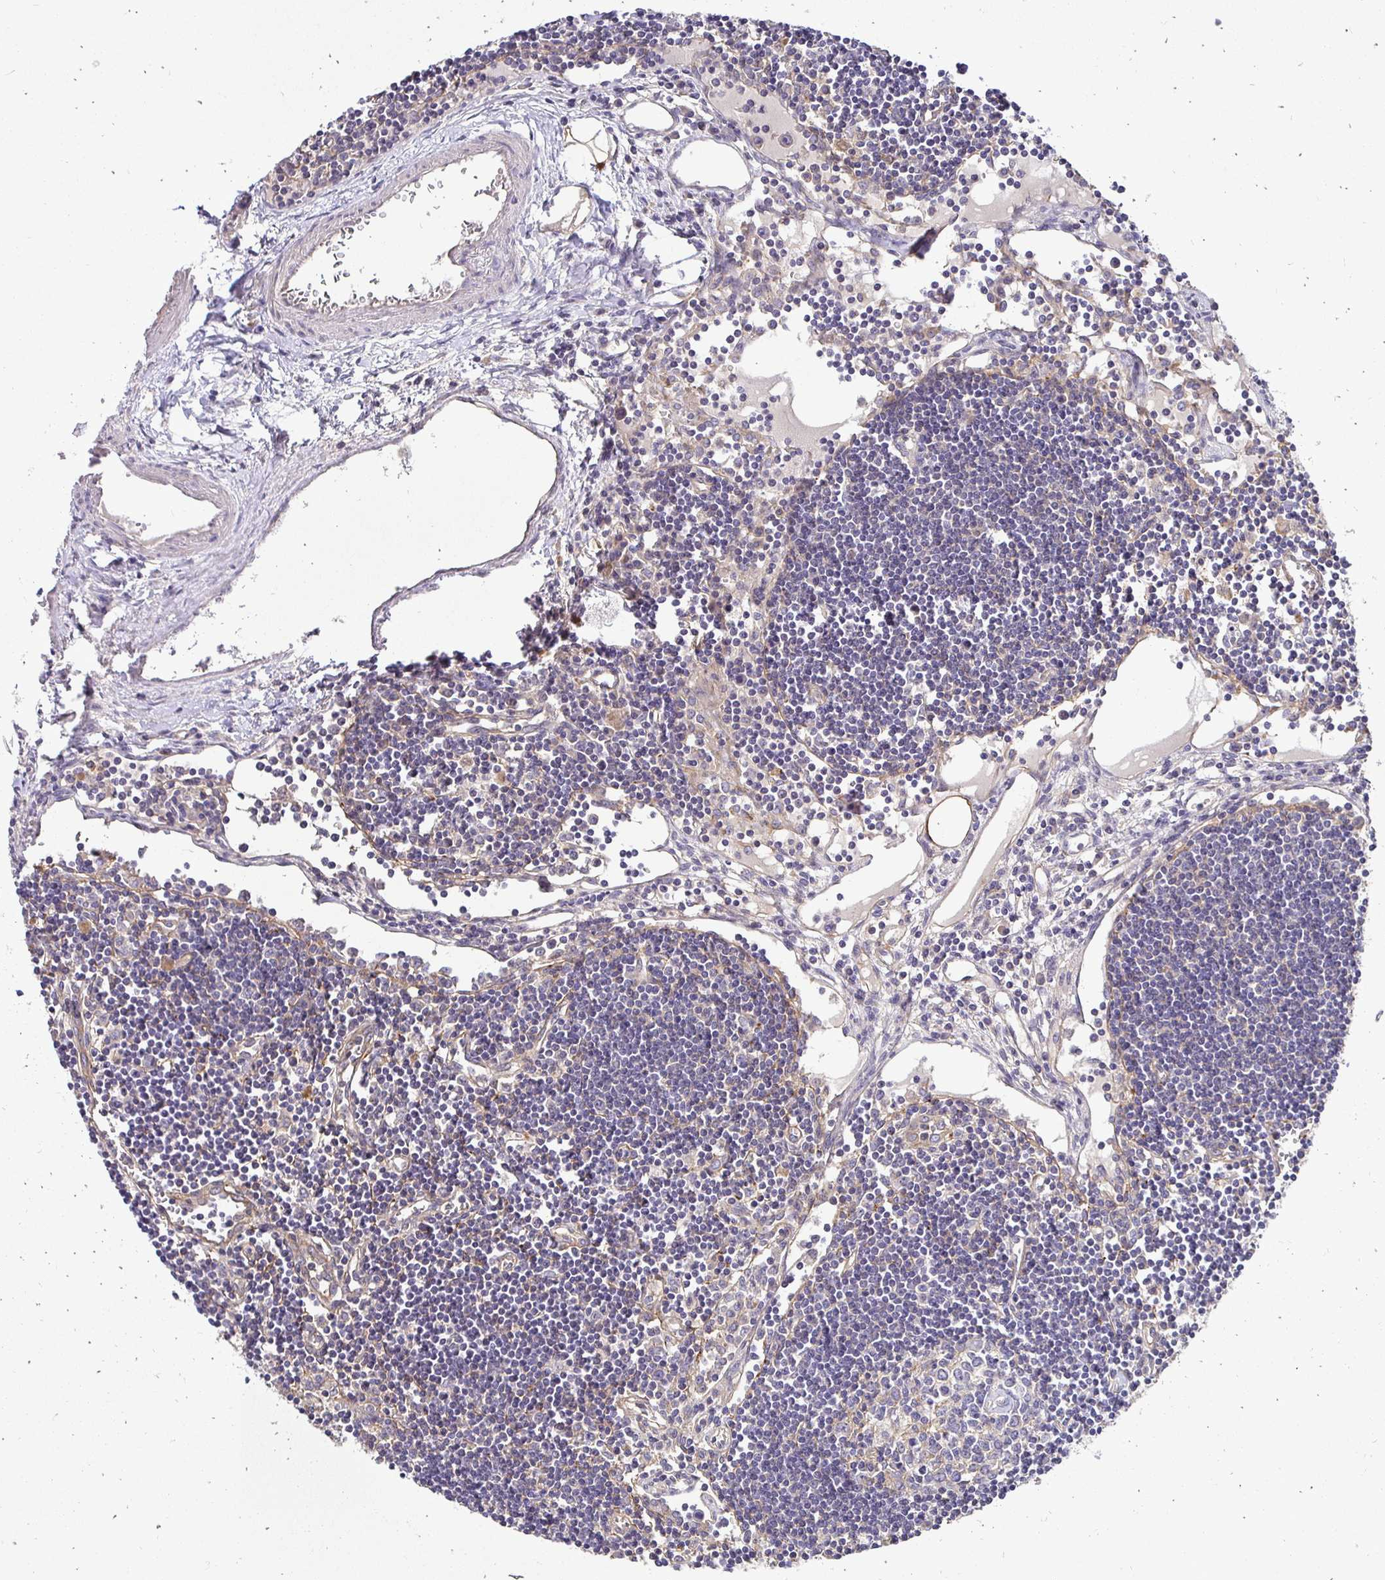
{"staining": {"intensity": "negative", "quantity": "none", "location": "none"}, "tissue": "lymph node", "cell_type": "Germinal center cells", "image_type": "normal", "snomed": [{"axis": "morphology", "description": "Normal tissue, NOS"}, {"axis": "topography", "description": "Lymph node"}], "caption": "Photomicrograph shows no protein staining in germinal center cells of unremarkable lymph node. (Immunohistochemistry (ihc), brightfield microscopy, high magnification).", "gene": "SLC9A1", "patient": {"sex": "female", "age": 65}}